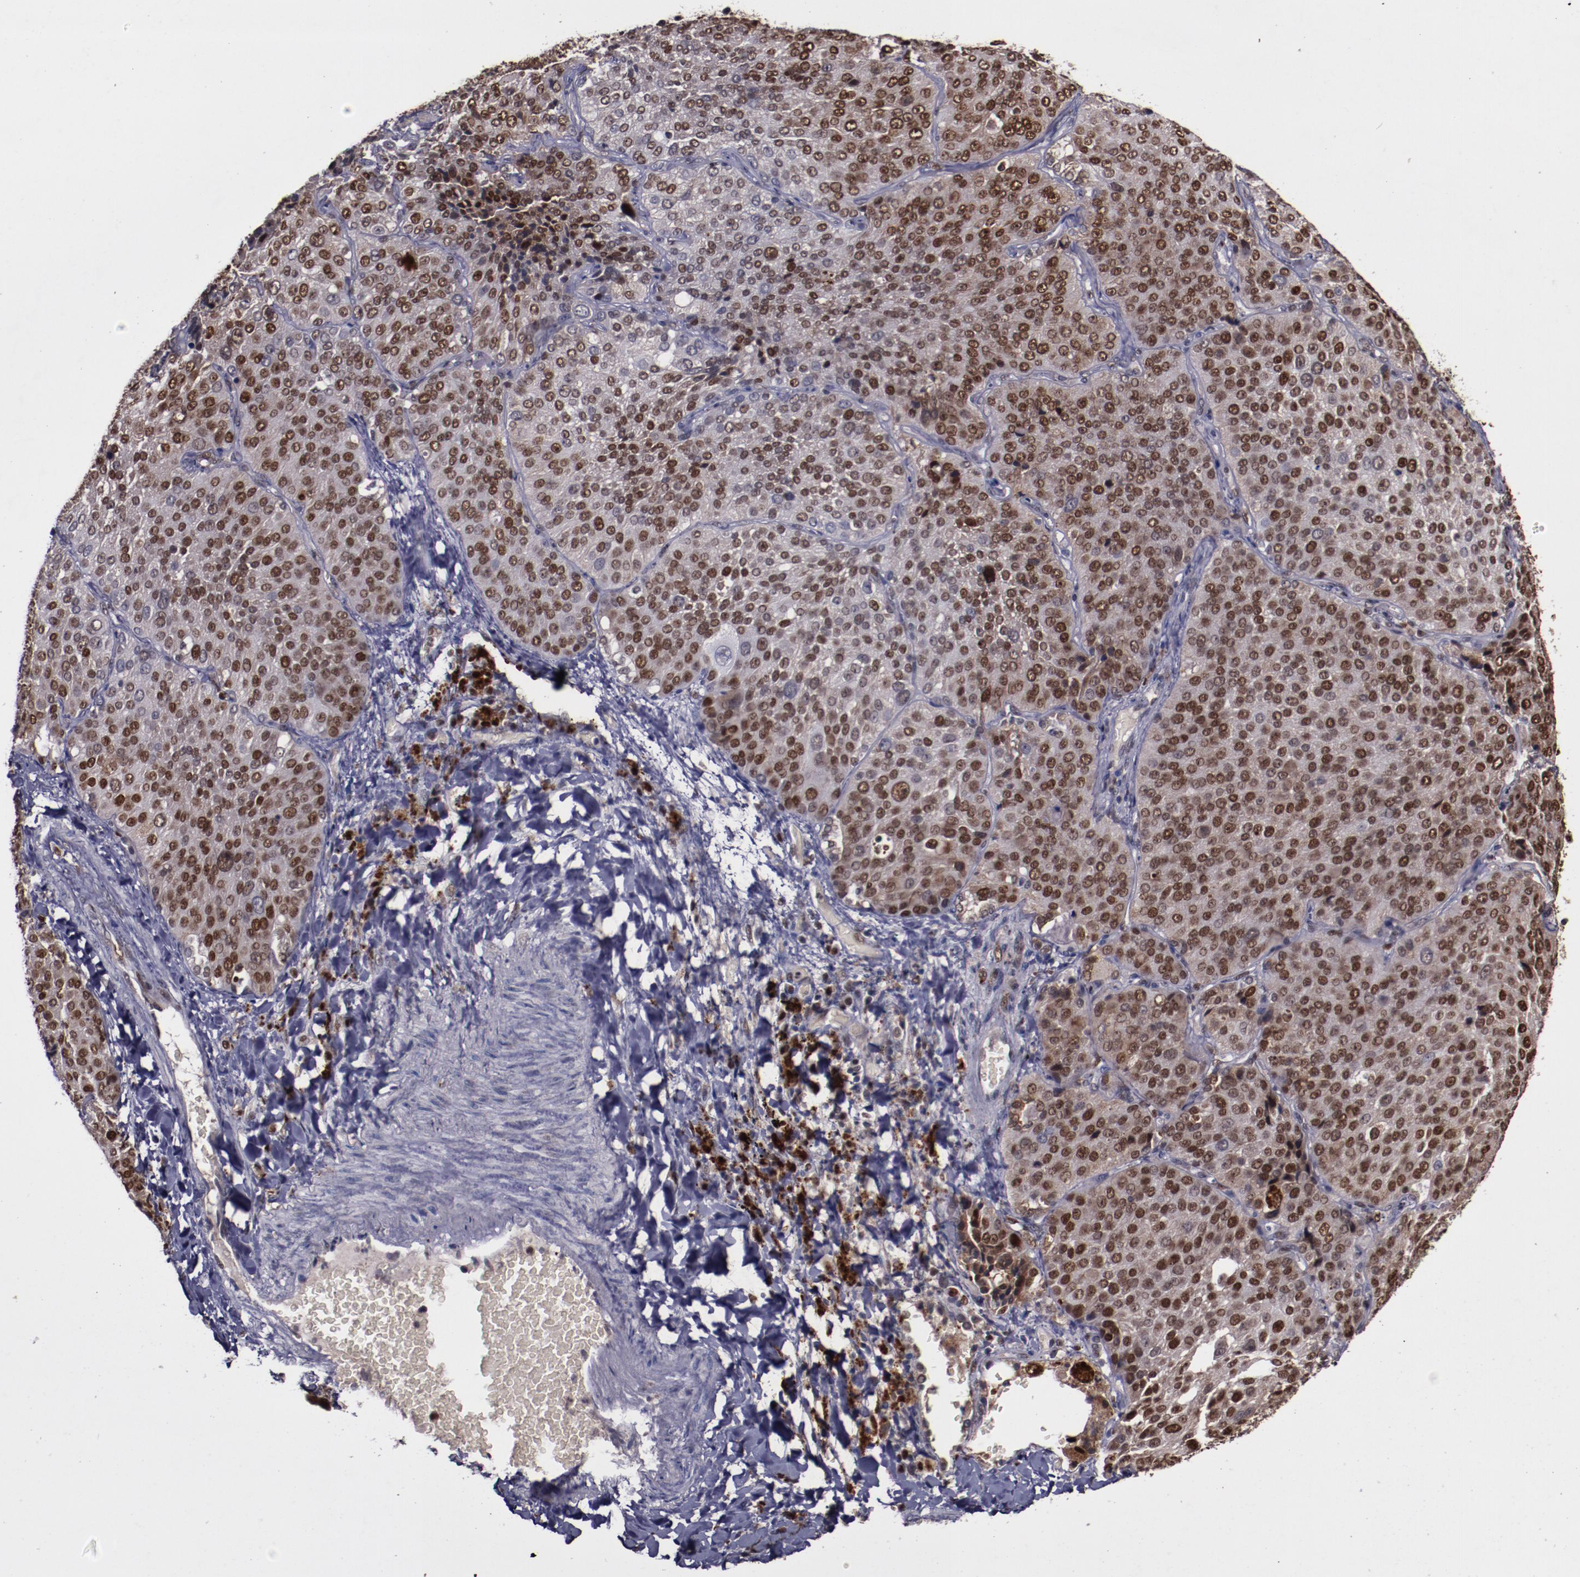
{"staining": {"intensity": "strong", "quantity": ">75%", "location": "nuclear"}, "tissue": "lung cancer", "cell_type": "Tumor cells", "image_type": "cancer", "snomed": [{"axis": "morphology", "description": "Squamous cell carcinoma, NOS"}, {"axis": "topography", "description": "Lung"}], "caption": "Squamous cell carcinoma (lung) was stained to show a protein in brown. There is high levels of strong nuclear expression in about >75% of tumor cells. The staining is performed using DAB (3,3'-diaminobenzidine) brown chromogen to label protein expression. The nuclei are counter-stained blue using hematoxylin.", "gene": "CHEK2", "patient": {"sex": "male", "age": 54}}